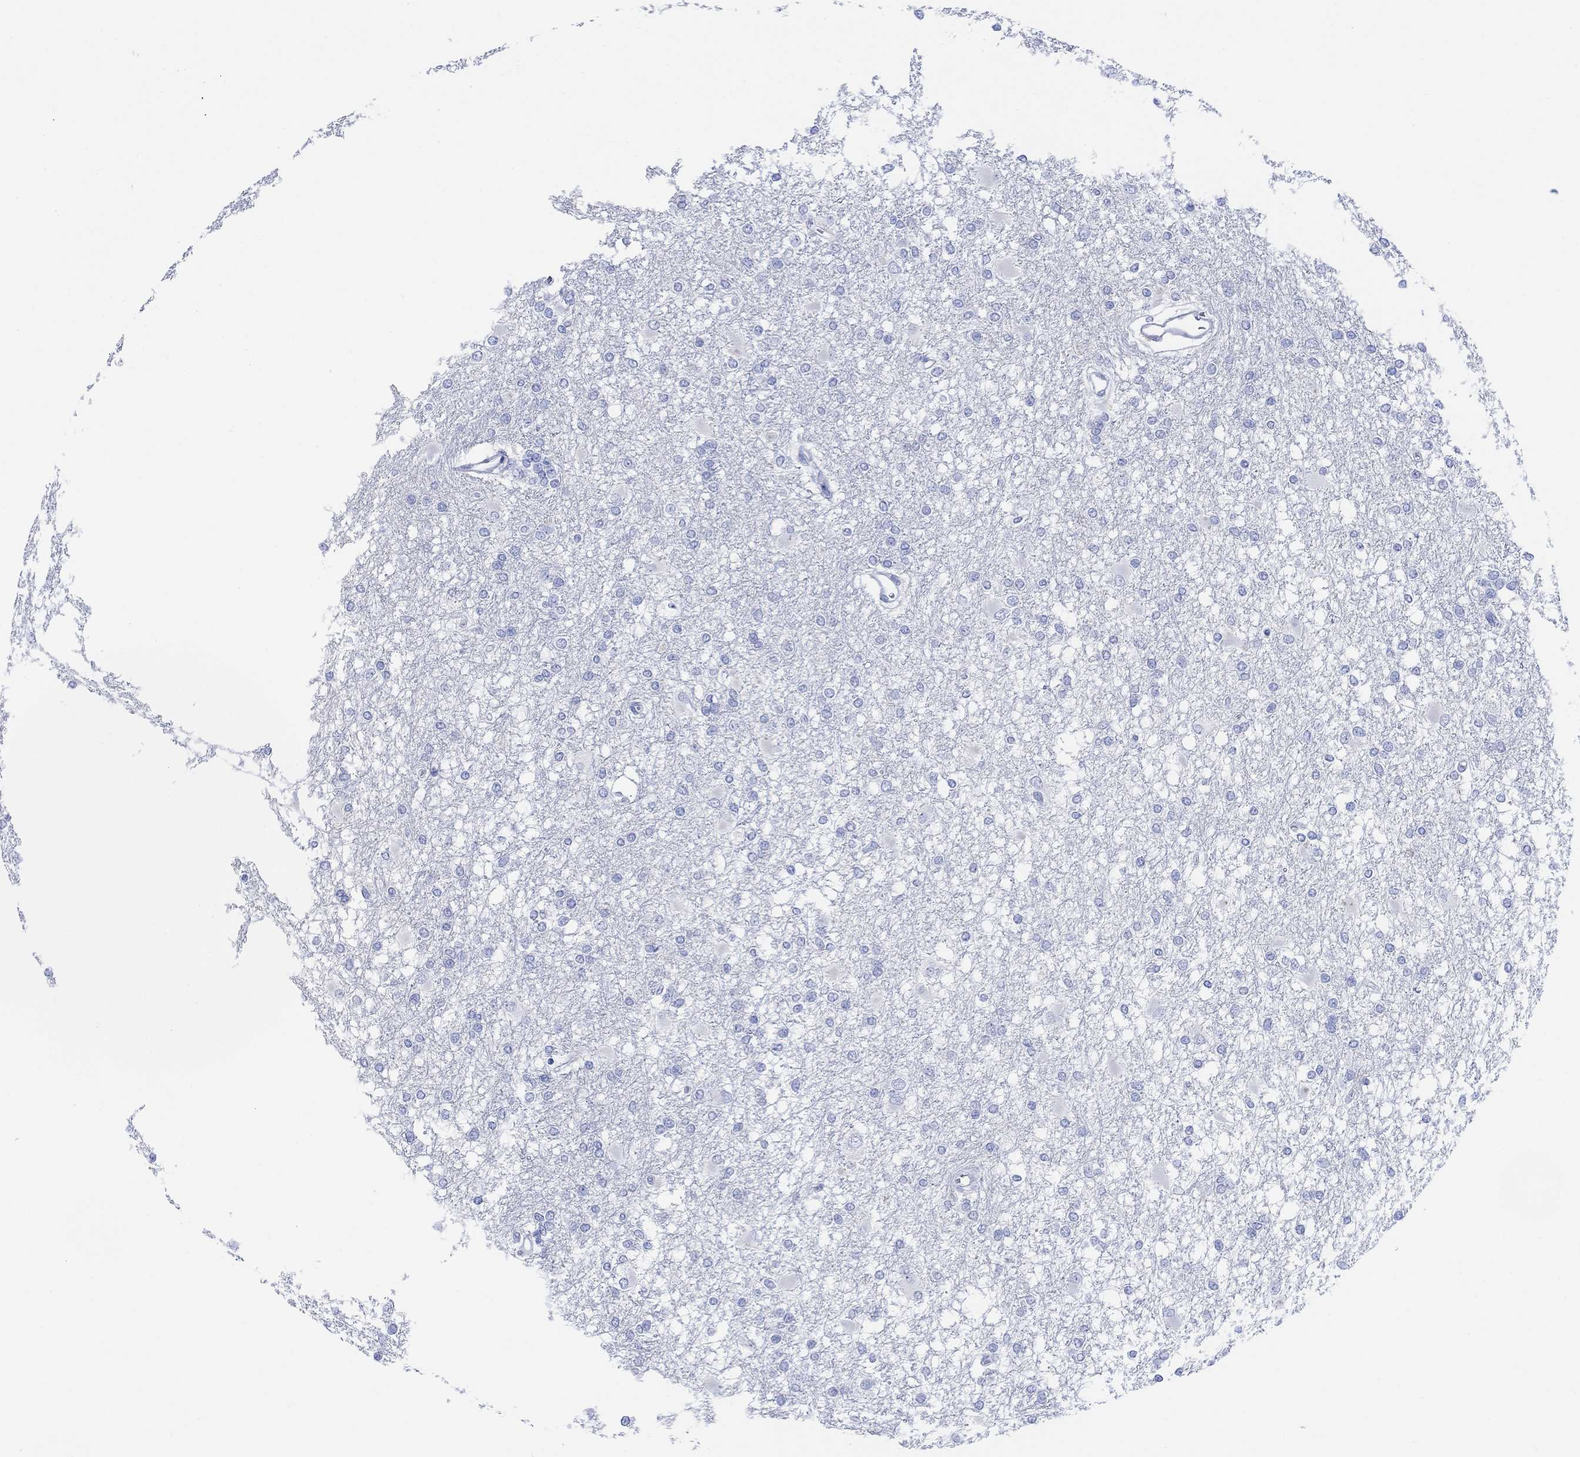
{"staining": {"intensity": "negative", "quantity": "none", "location": "none"}, "tissue": "glioma", "cell_type": "Tumor cells", "image_type": "cancer", "snomed": [{"axis": "morphology", "description": "Glioma, malignant, High grade"}, {"axis": "topography", "description": "Cerebral cortex"}], "caption": "An image of glioma stained for a protein displays no brown staining in tumor cells.", "gene": "GNG13", "patient": {"sex": "male", "age": 79}}